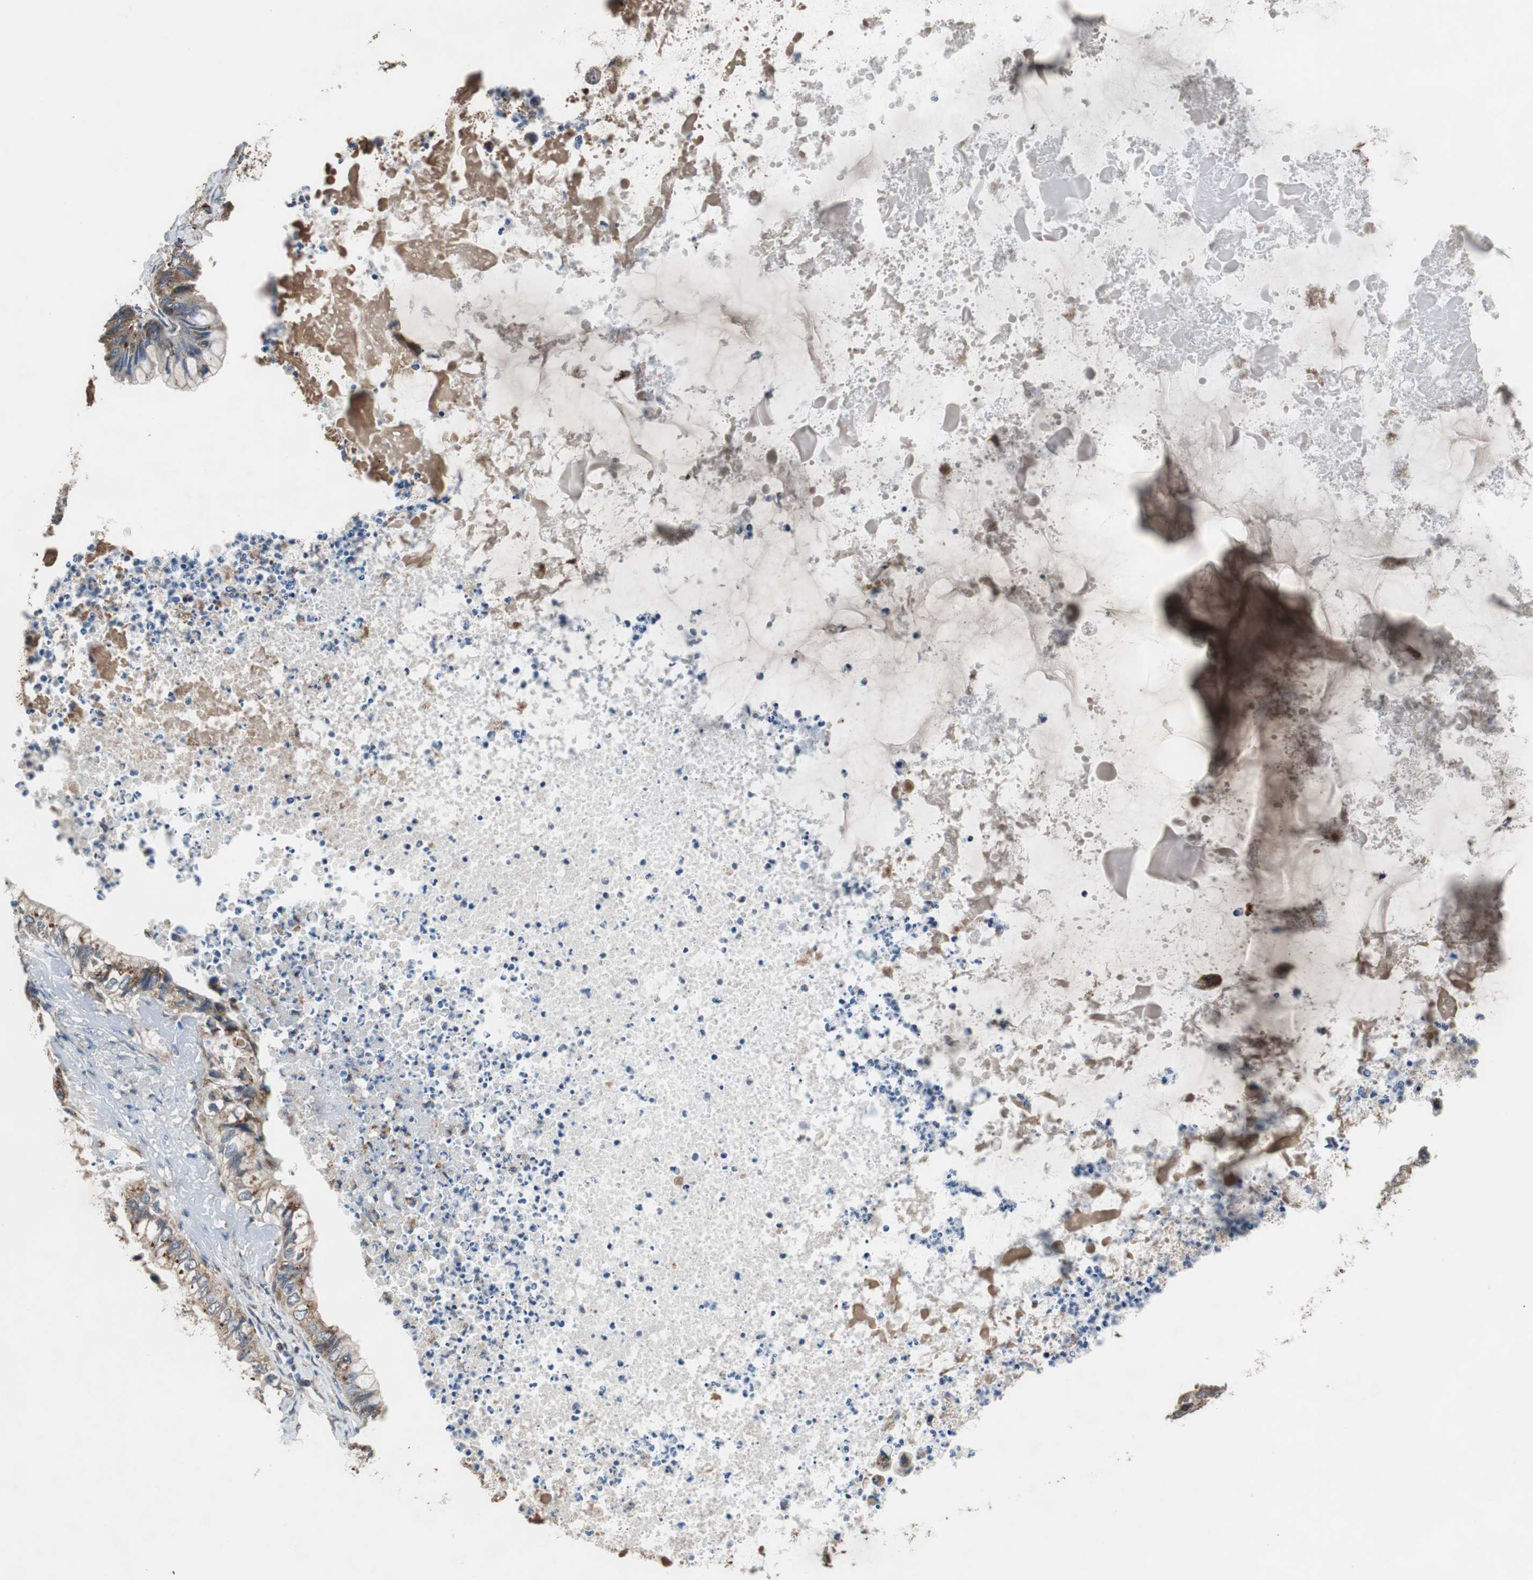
{"staining": {"intensity": "moderate", "quantity": ">75%", "location": "cytoplasmic/membranous"}, "tissue": "ovarian cancer", "cell_type": "Tumor cells", "image_type": "cancer", "snomed": [{"axis": "morphology", "description": "Cystadenocarcinoma, mucinous, NOS"}, {"axis": "topography", "description": "Ovary"}], "caption": "Immunohistochemistry (IHC) micrograph of neoplastic tissue: human ovarian mucinous cystadenocarcinoma stained using IHC reveals medium levels of moderate protein expression localized specifically in the cytoplasmic/membranous of tumor cells, appearing as a cytoplasmic/membranous brown color.", "gene": "USP10", "patient": {"sex": "female", "age": 80}}